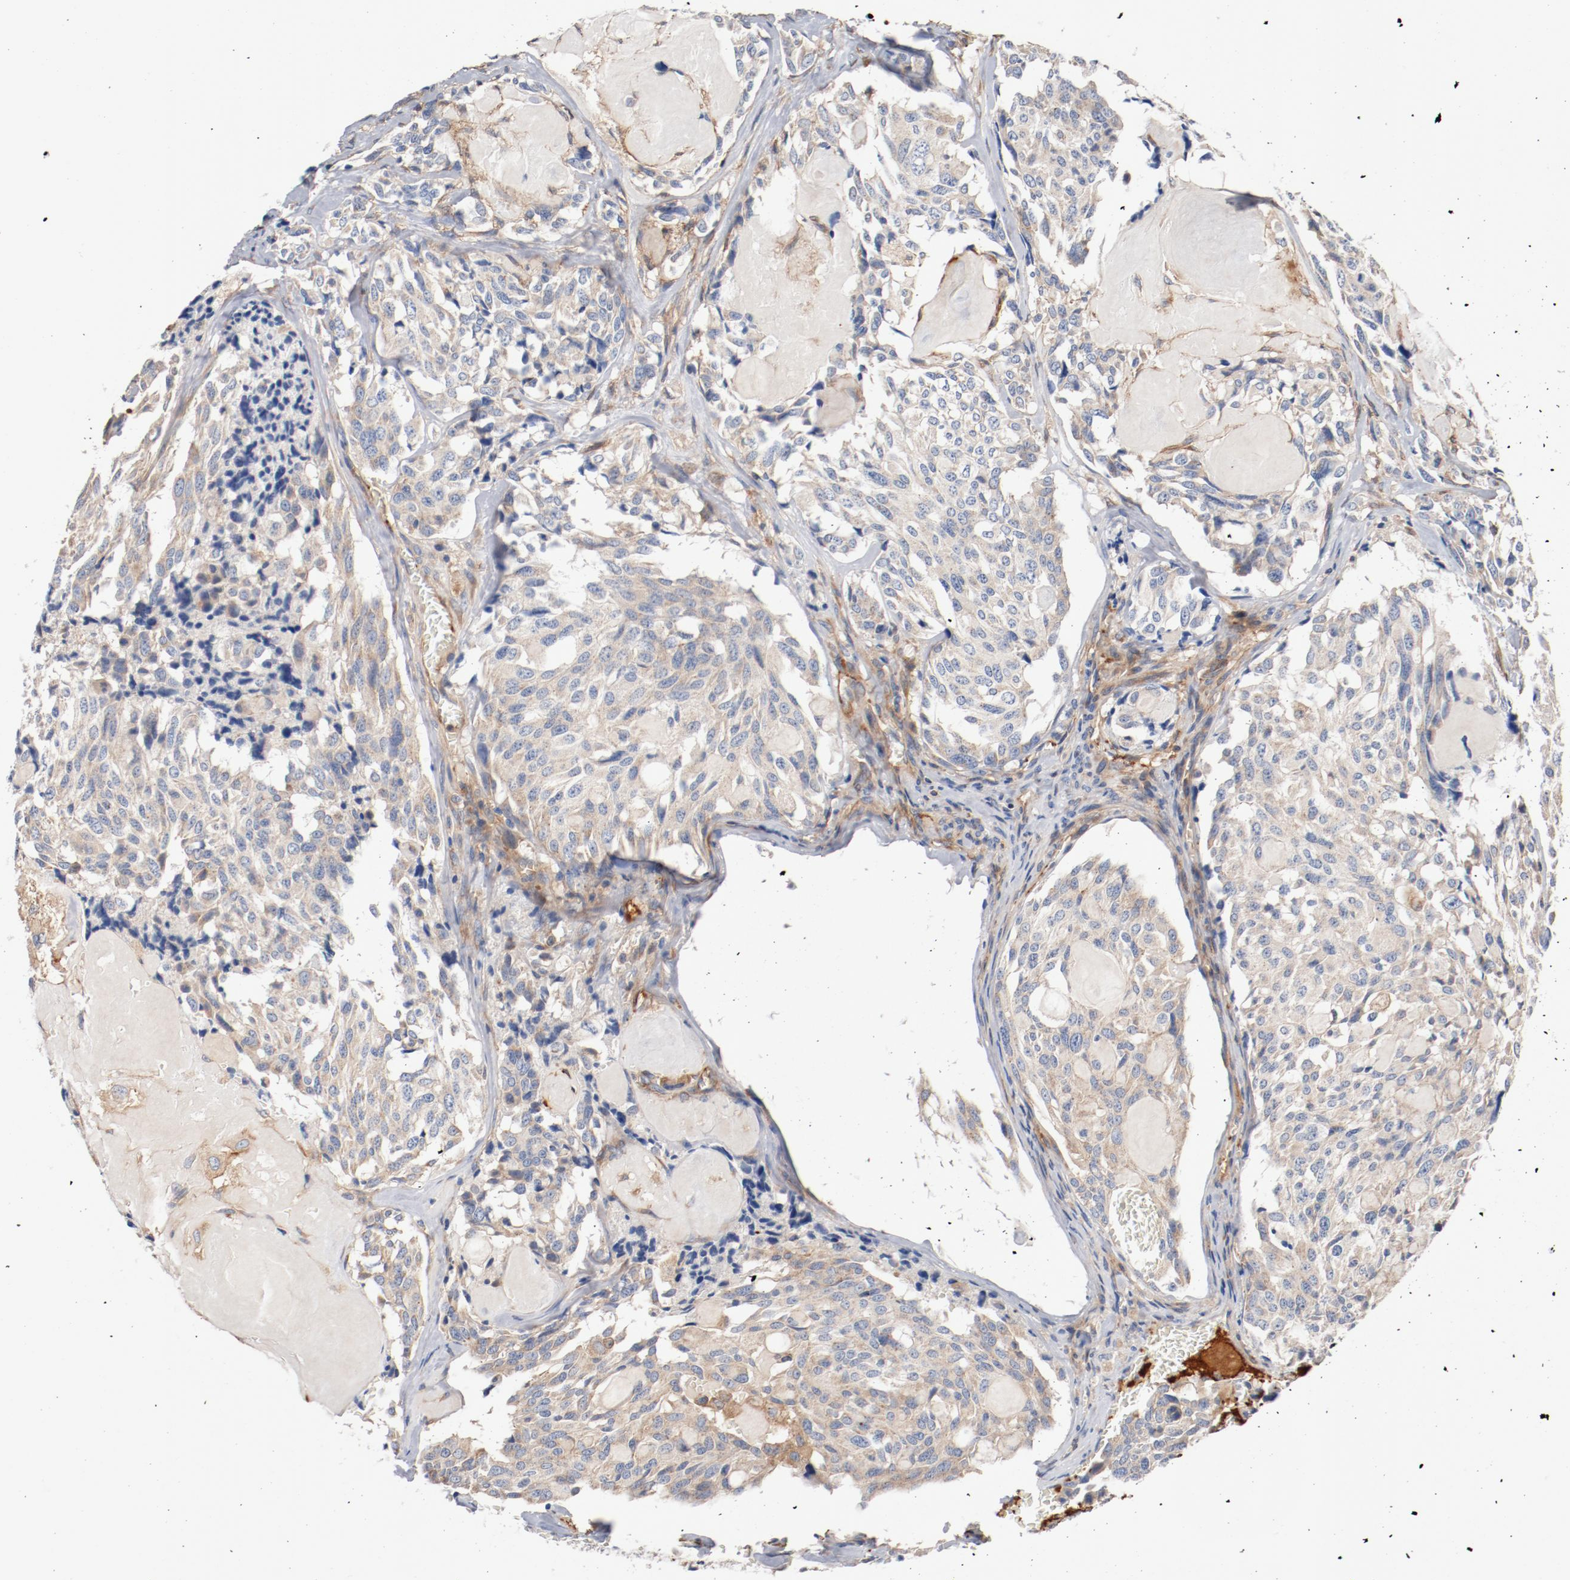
{"staining": {"intensity": "weak", "quantity": "25%-75%", "location": "cytoplasmic/membranous"}, "tissue": "thyroid cancer", "cell_type": "Tumor cells", "image_type": "cancer", "snomed": [{"axis": "morphology", "description": "Carcinoma, NOS"}, {"axis": "morphology", "description": "Carcinoid, malignant, NOS"}, {"axis": "topography", "description": "Thyroid gland"}], "caption": "Thyroid cancer (carcinoid (malignant)) stained with DAB (3,3'-diaminobenzidine) immunohistochemistry (IHC) shows low levels of weak cytoplasmic/membranous staining in about 25%-75% of tumor cells. The protein is stained brown, and the nuclei are stained in blue (DAB IHC with brightfield microscopy, high magnification).", "gene": "ILK", "patient": {"sex": "male", "age": 33}}